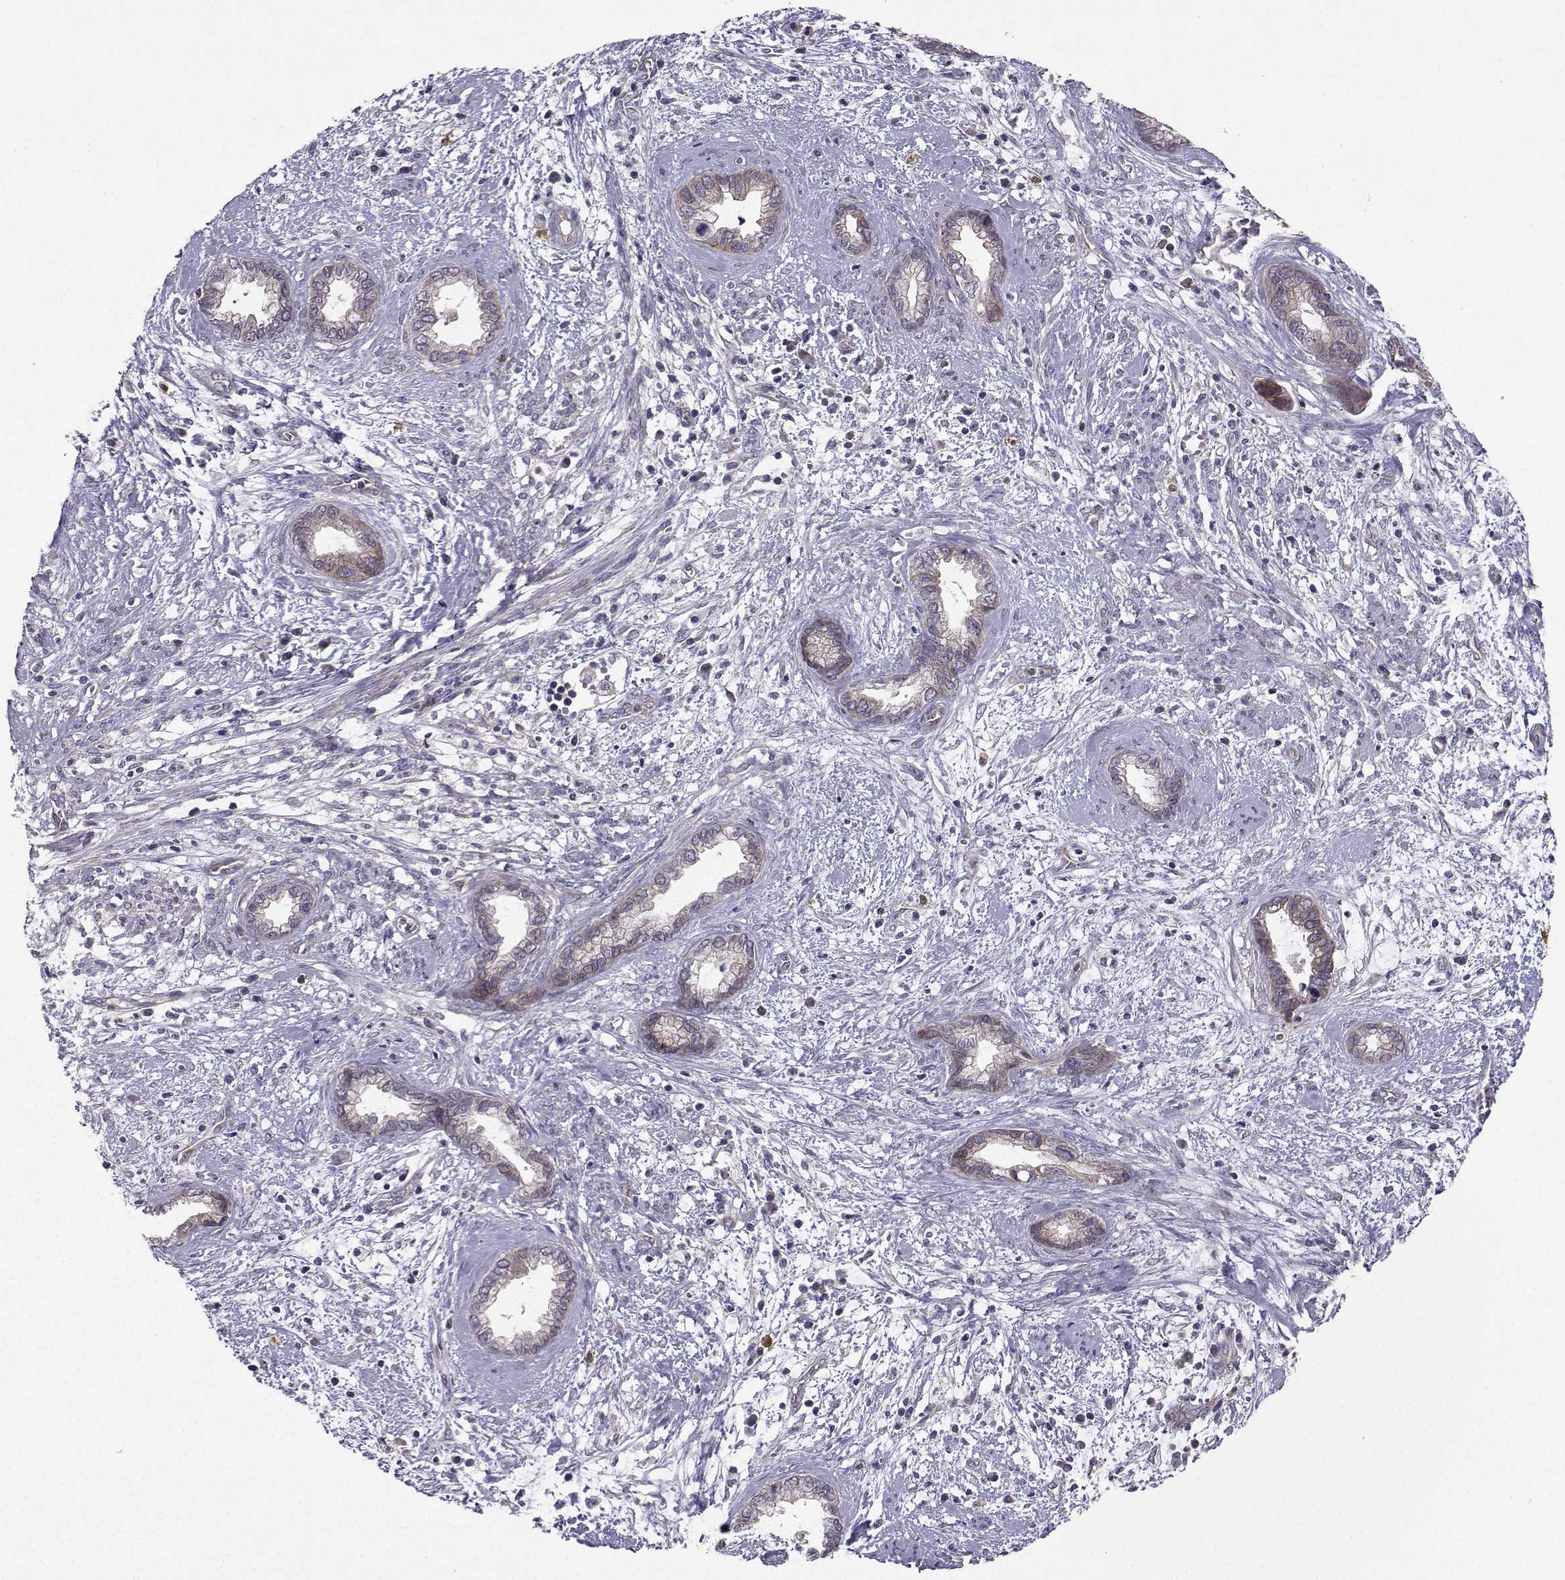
{"staining": {"intensity": "weak", "quantity": "25%-75%", "location": "cytoplasmic/membranous"}, "tissue": "cervical cancer", "cell_type": "Tumor cells", "image_type": "cancer", "snomed": [{"axis": "morphology", "description": "Adenocarcinoma, NOS"}, {"axis": "topography", "description": "Cervix"}], "caption": "A high-resolution photomicrograph shows immunohistochemistry (IHC) staining of cervical cancer, which exhibits weak cytoplasmic/membranous staining in approximately 25%-75% of tumor cells. Nuclei are stained in blue.", "gene": "STXBP5", "patient": {"sex": "female", "age": 62}}